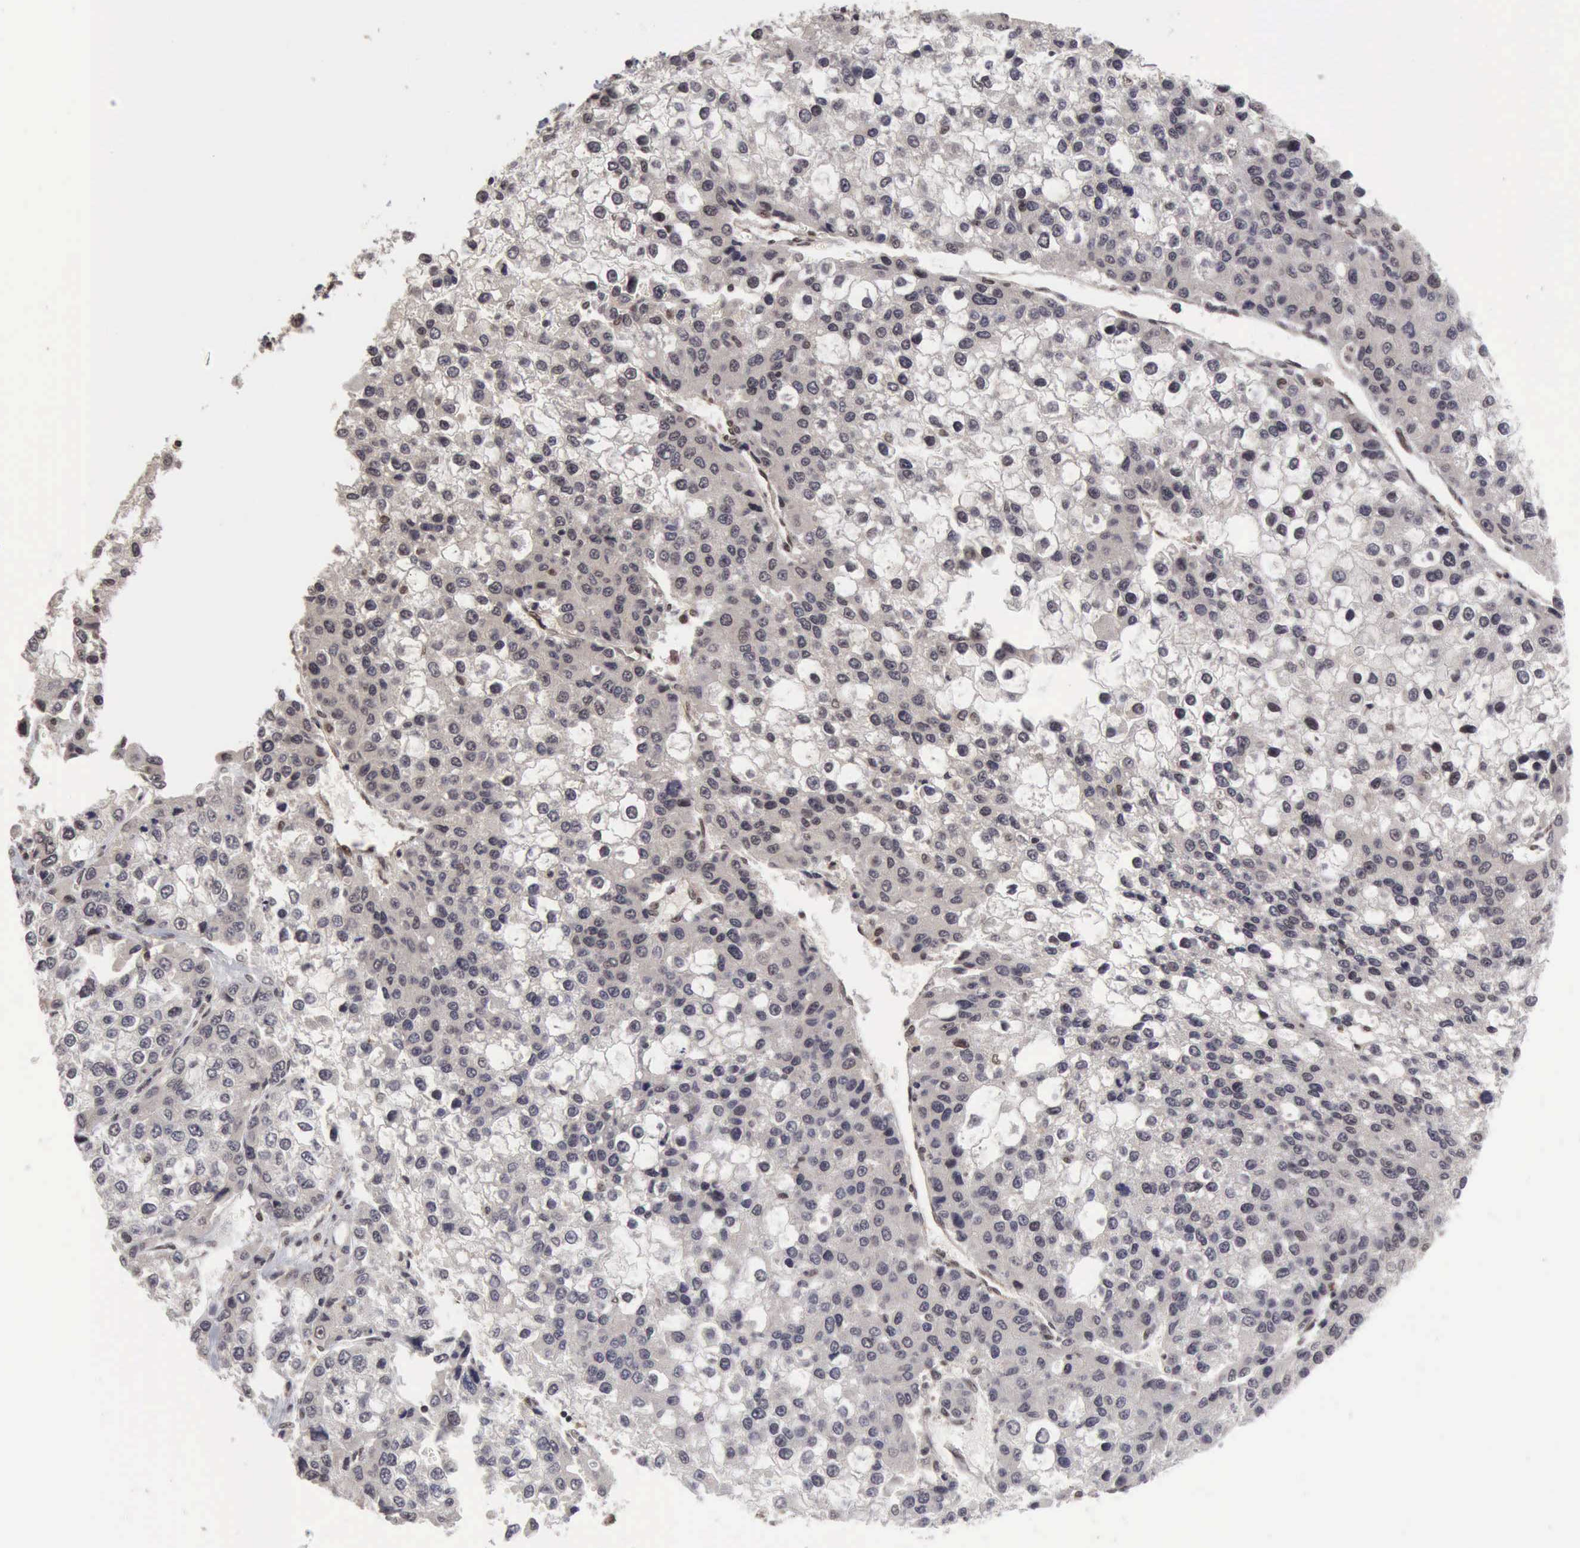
{"staining": {"intensity": "negative", "quantity": "none", "location": "none"}, "tissue": "liver cancer", "cell_type": "Tumor cells", "image_type": "cancer", "snomed": [{"axis": "morphology", "description": "Carcinoma, Hepatocellular, NOS"}, {"axis": "topography", "description": "Liver"}], "caption": "The image demonstrates no significant positivity in tumor cells of liver cancer. (Immunohistochemistry, brightfield microscopy, high magnification).", "gene": "CDKN2A", "patient": {"sex": "female", "age": 66}}